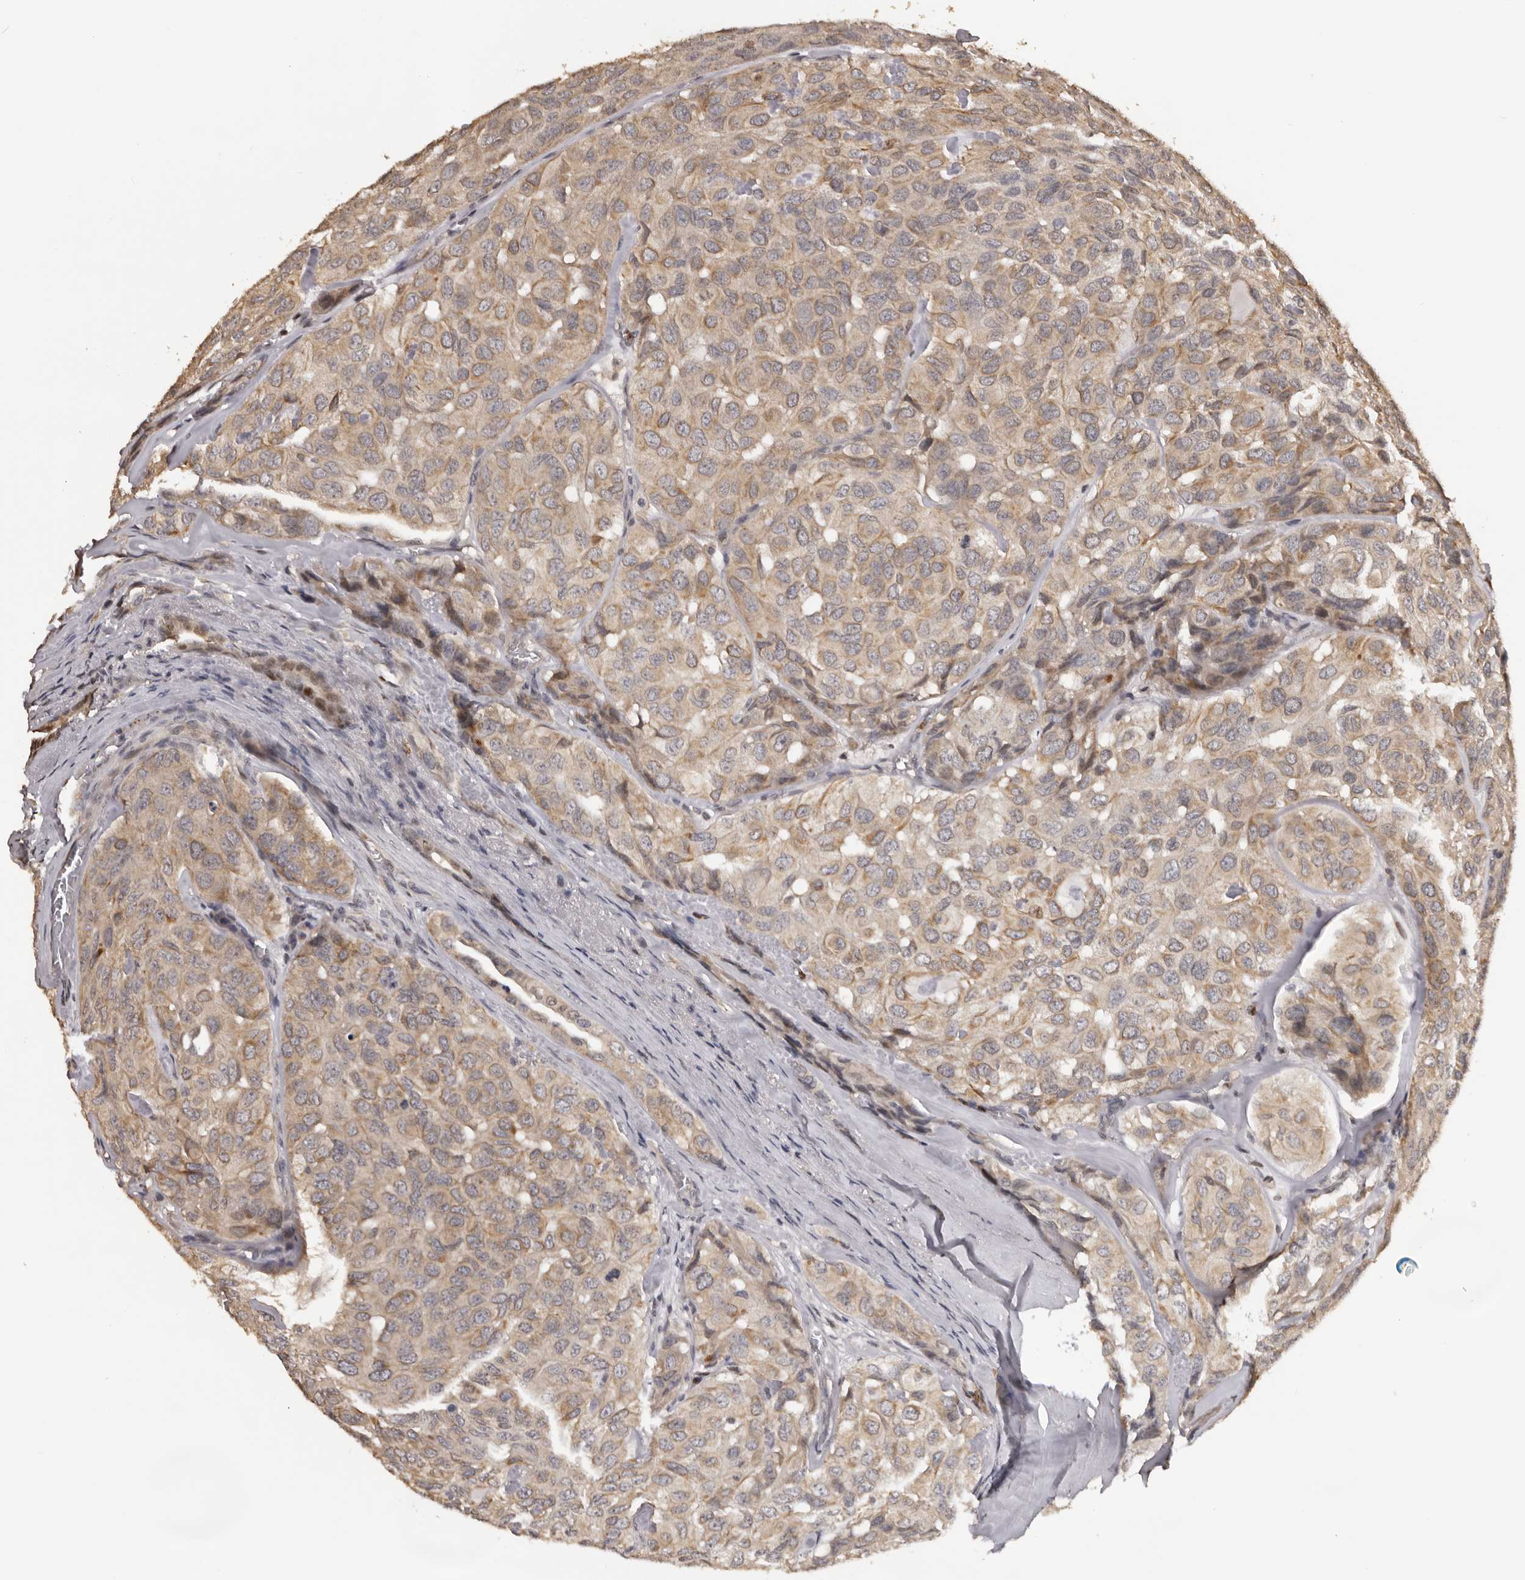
{"staining": {"intensity": "moderate", "quantity": ">75%", "location": "cytoplasmic/membranous"}, "tissue": "head and neck cancer", "cell_type": "Tumor cells", "image_type": "cancer", "snomed": [{"axis": "morphology", "description": "Adenocarcinoma, NOS"}, {"axis": "topography", "description": "Salivary gland, NOS"}, {"axis": "topography", "description": "Head-Neck"}], "caption": "A medium amount of moderate cytoplasmic/membranous positivity is appreciated in about >75% of tumor cells in head and neck adenocarcinoma tissue.", "gene": "KIF2B", "patient": {"sex": "female", "age": 76}}